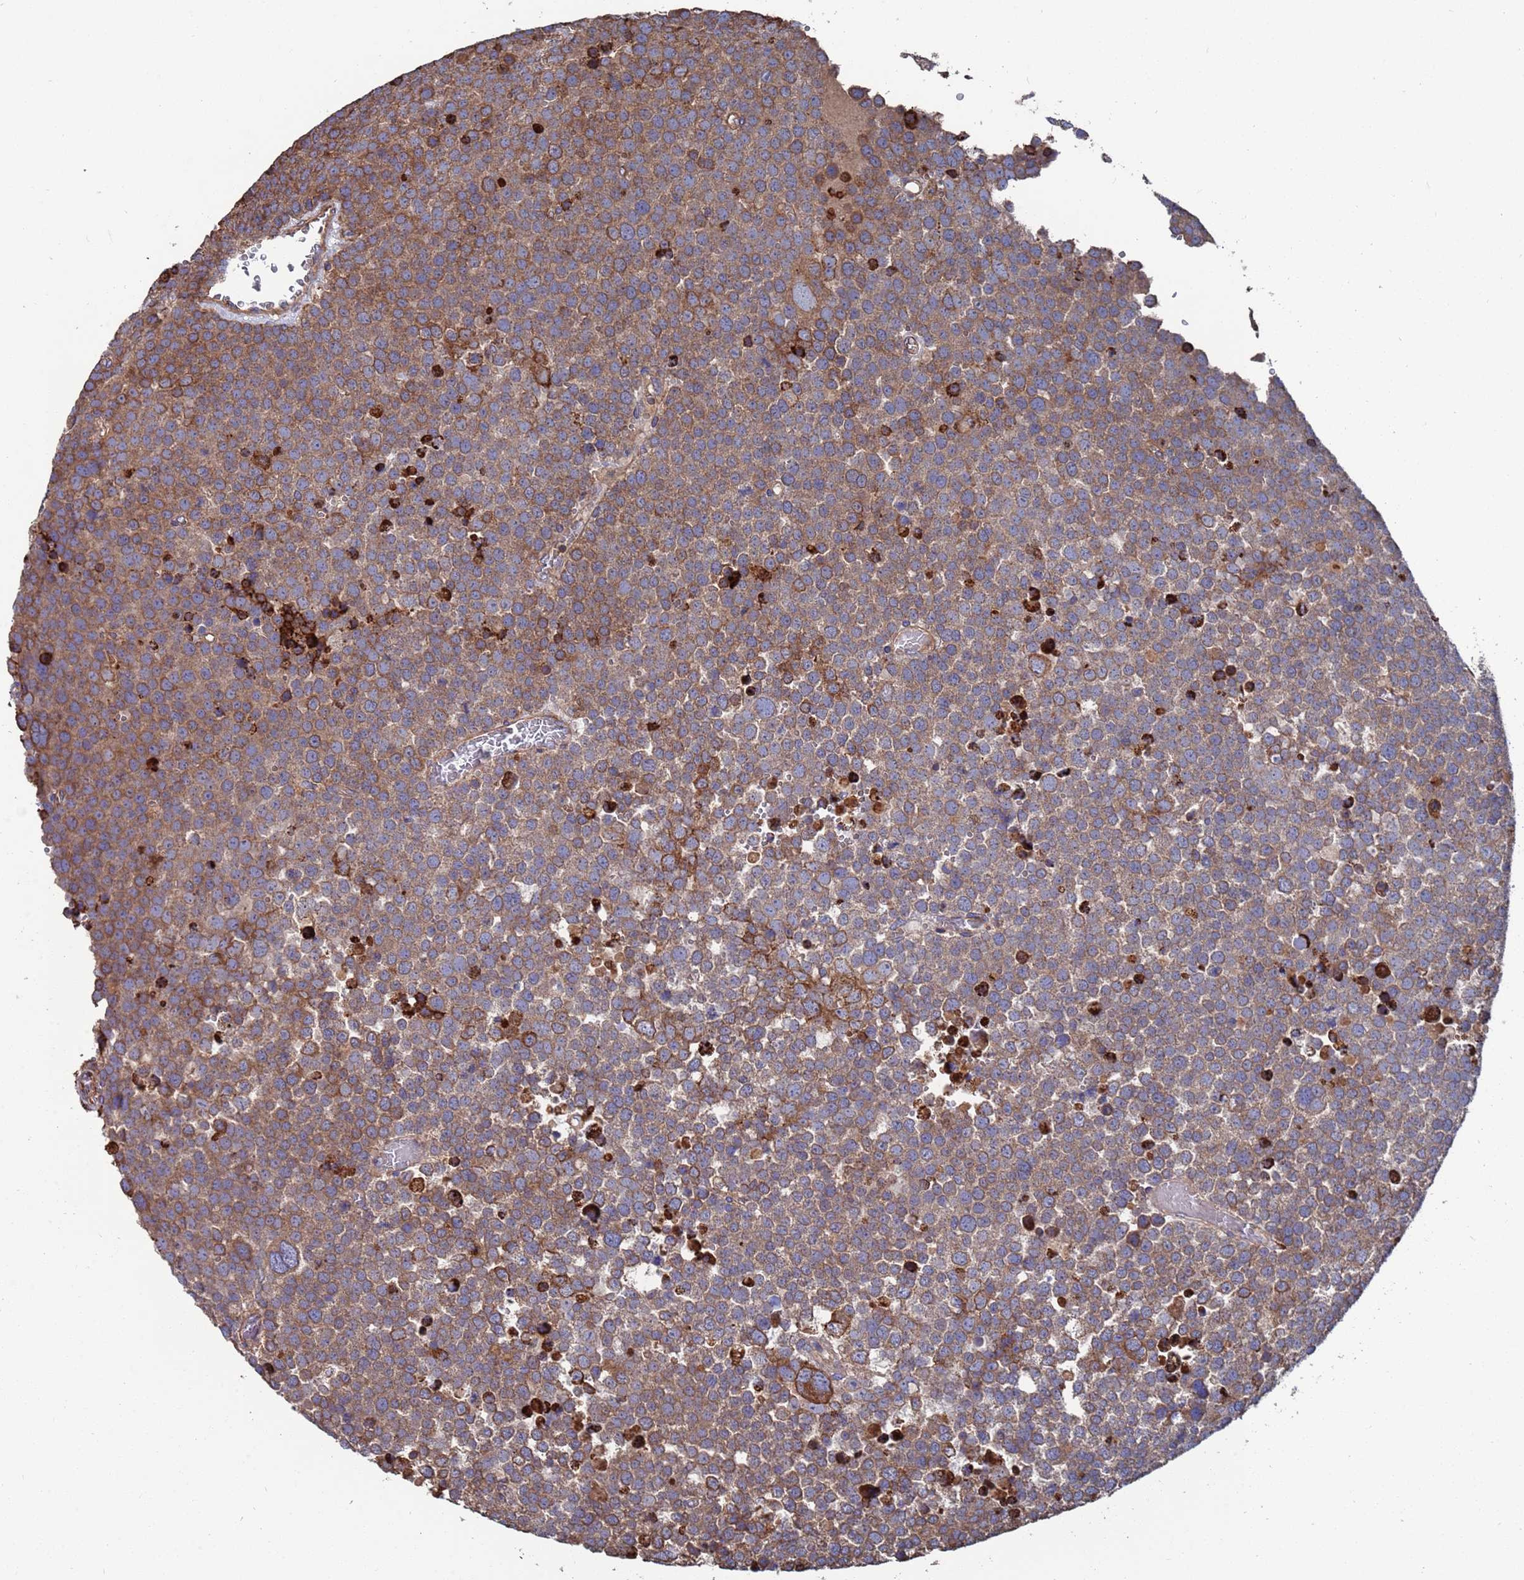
{"staining": {"intensity": "moderate", "quantity": ">75%", "location": "cytoplasmic/membranous"}, "tissue": "testis cancer", "cell_type": "Tumor cells", "image_type": "cancer", "snomed": [{"axis": "morphology", "description": "Seminoma, NOS"}, {"axis": "topography", "description": "Testis"}], "caption": "A high-resolution histopathology image shows immunohistochemistry staining of seminoma (testis), which demonstrates moderate cytoplasmic/membranous positivity in about >75% of tumor cells.", "gene": "PYCR1", "patient": {"sex": "male", "age": 71}}